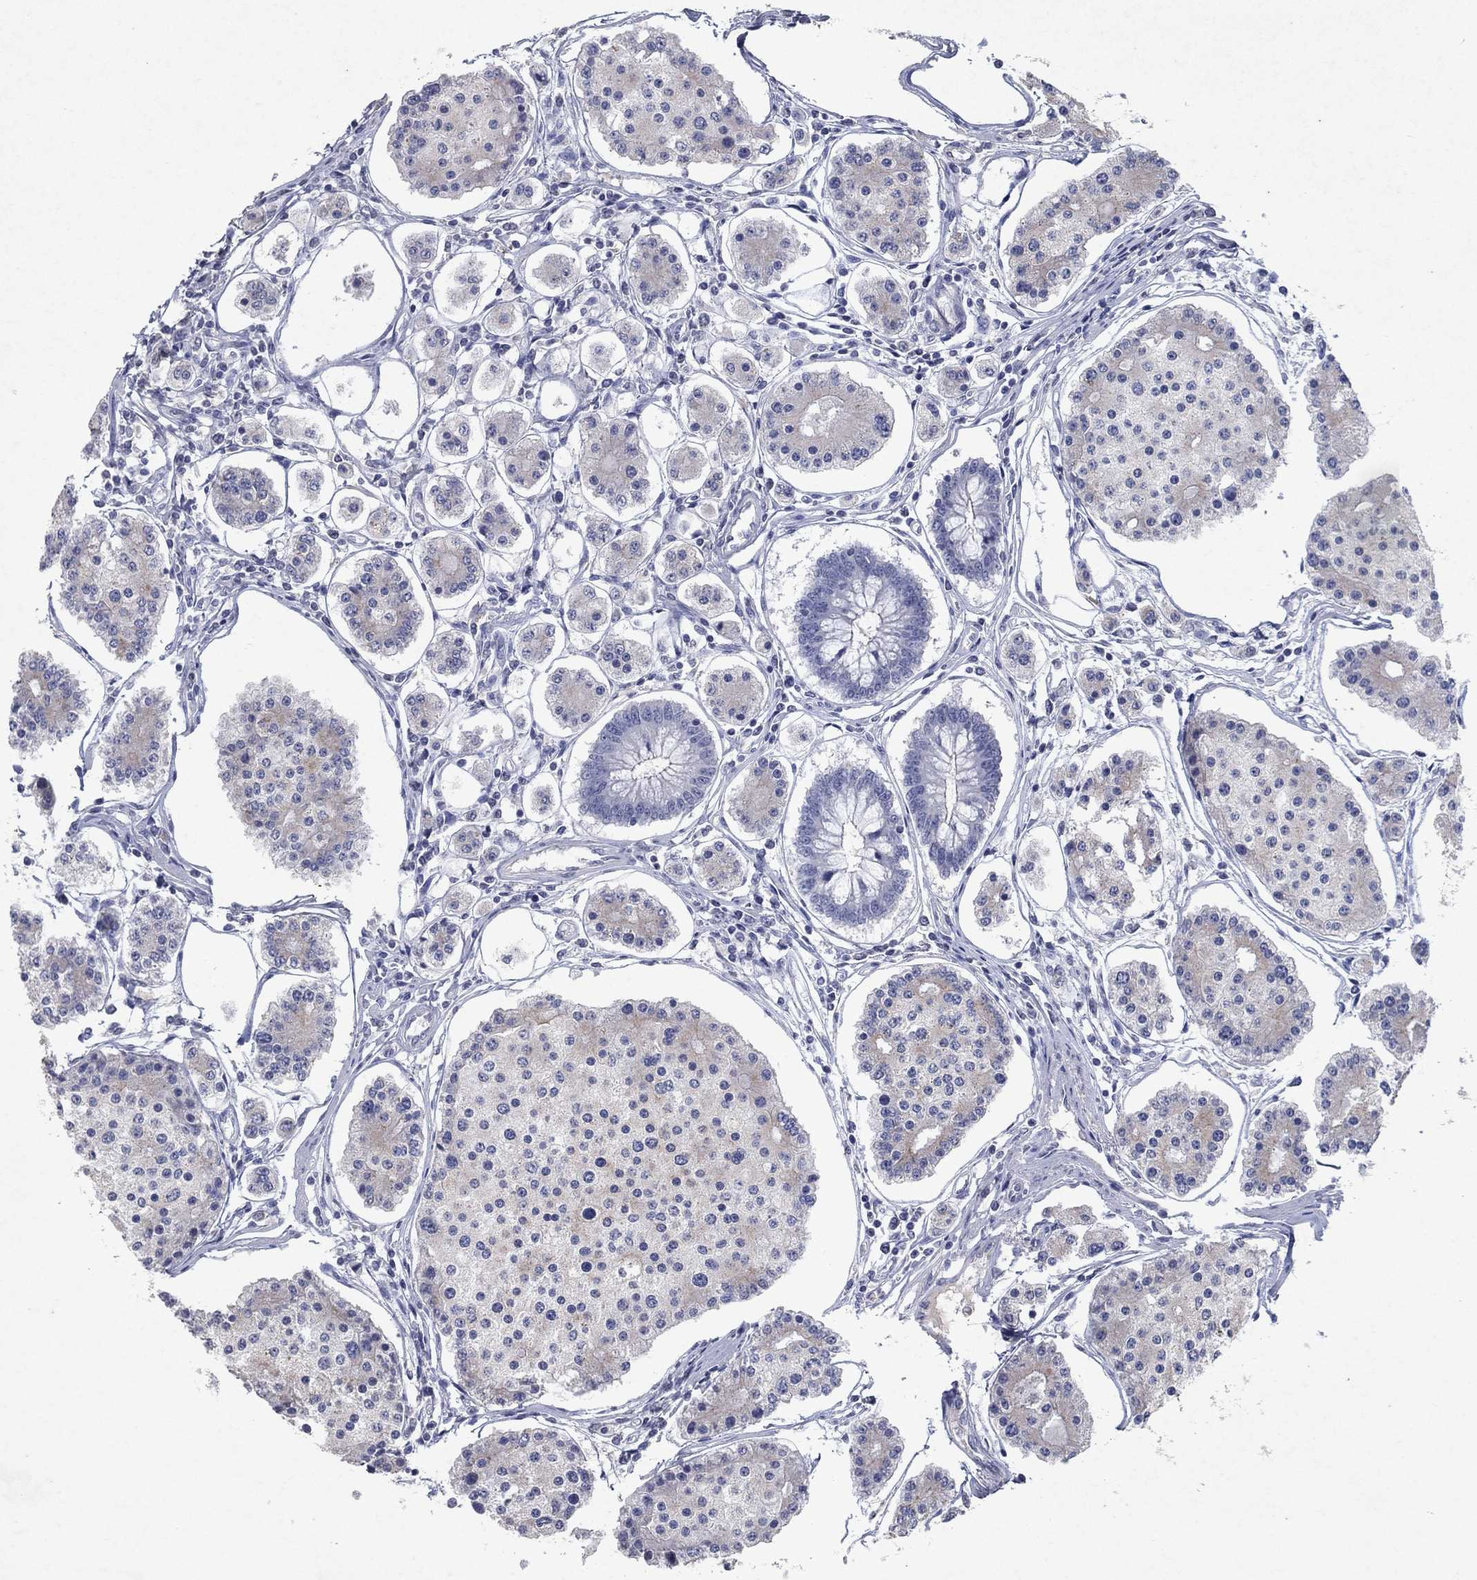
{"staining": {"intensity": "negative", "quantity": "none", "location": "none"}, "tissue": "carcinoid", "cell_type": "Tumor cells", "image_type": "cancer", "snomed": [{"axis": "morphology", "description": "Carcinoid, malignant, NOS"}, {"axis": "topography", "description": "Small intestine"}], "caption": "The micrograph reveals no significant expression in tumor cells of carcinoid.", "gene": "KRT40", "patient": {"sex": "female", "age": 65}}